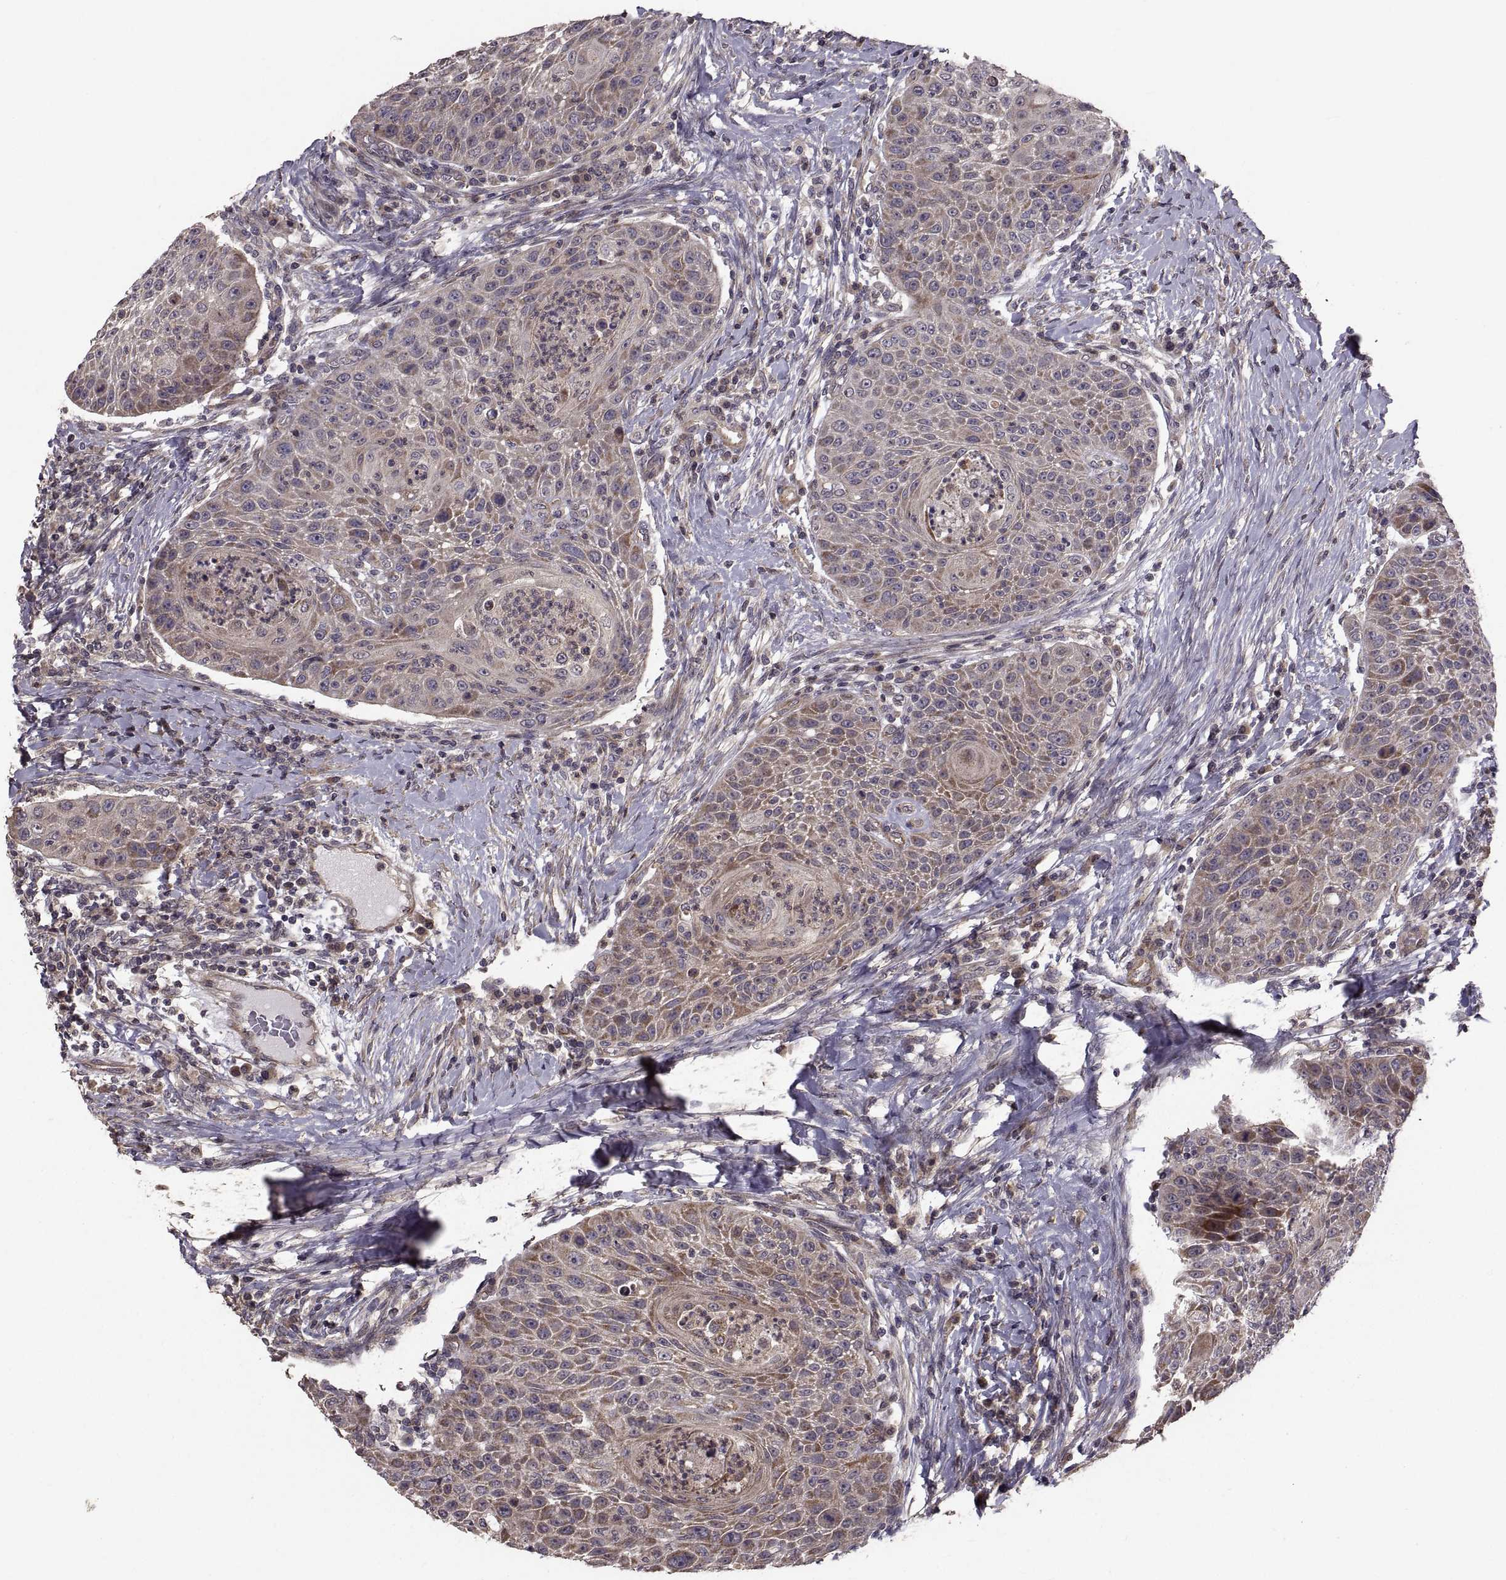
{"staining": {"intensity": "weak", "quantity": "25%-75%", "location": "cytoplasmic/membranous"}, "tissue": "head and neck cancer", "cell_type": "Tumor cells", "image_type": "cancer", "snomed": [{"axis": "morphology", "description": "Squamous cell carcinoma, NOS"}, {"axis": "topography", "description": "Head-Neck"}], "caption": "IHC (DAB) staining of human head and neck squamous cell carcinoma displays weak cytoplasmic/membranous protein positivity in about 25%-75% of tumor cells.", "gene": "PMM2", "patient": {"sex": "male", "age": 69}}